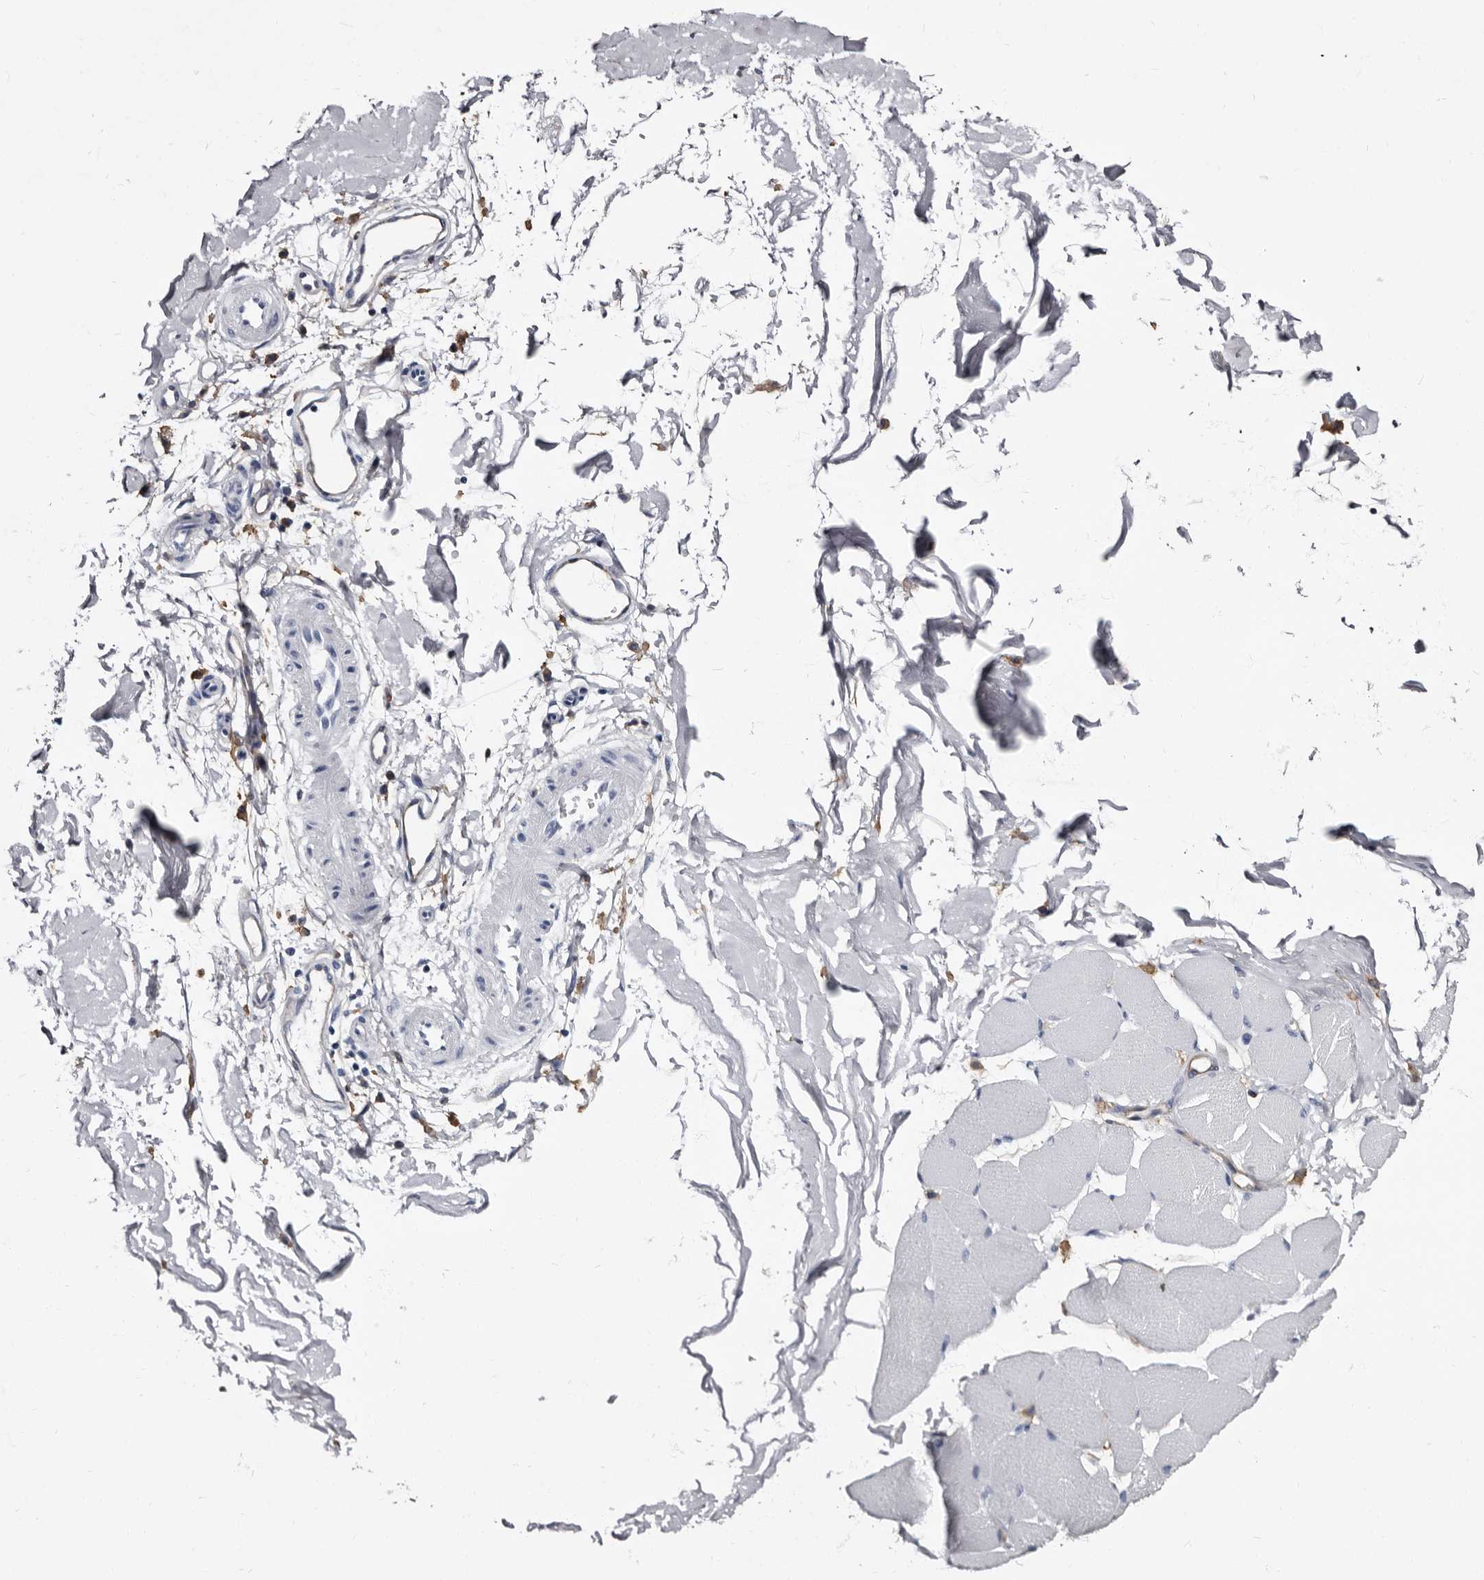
{"staining": {"intensity": "negative", "quantity": "none", "location": "none"}, "tissue": "skeletal muscle", "cell_type": "Myocytes", "image_type": "normal", "snomed": [{"axis": "morphology", "description": "Normal tissue, NOS"}, {"axis": "topography", "description": "Skin"}, {"axis": "topography", "description": "Skeletal muscle"}], "caption": "High magnification brightfield microscopy of benign skeletal muscle stained with DAB (3,3'-diaminobenzidine) (brown) and counterstained with hematoxylin (blue): myocytes show no significant expression. Brightfield microscopy of immunohistochemistry (IHC) stained with DAB (3,3'-diaminobenzidine) (brown) and hematoxylin (blue), captured at high magnification.", "gene": "EPB41L3", "patient": {"sex": "male", "age": 83}}